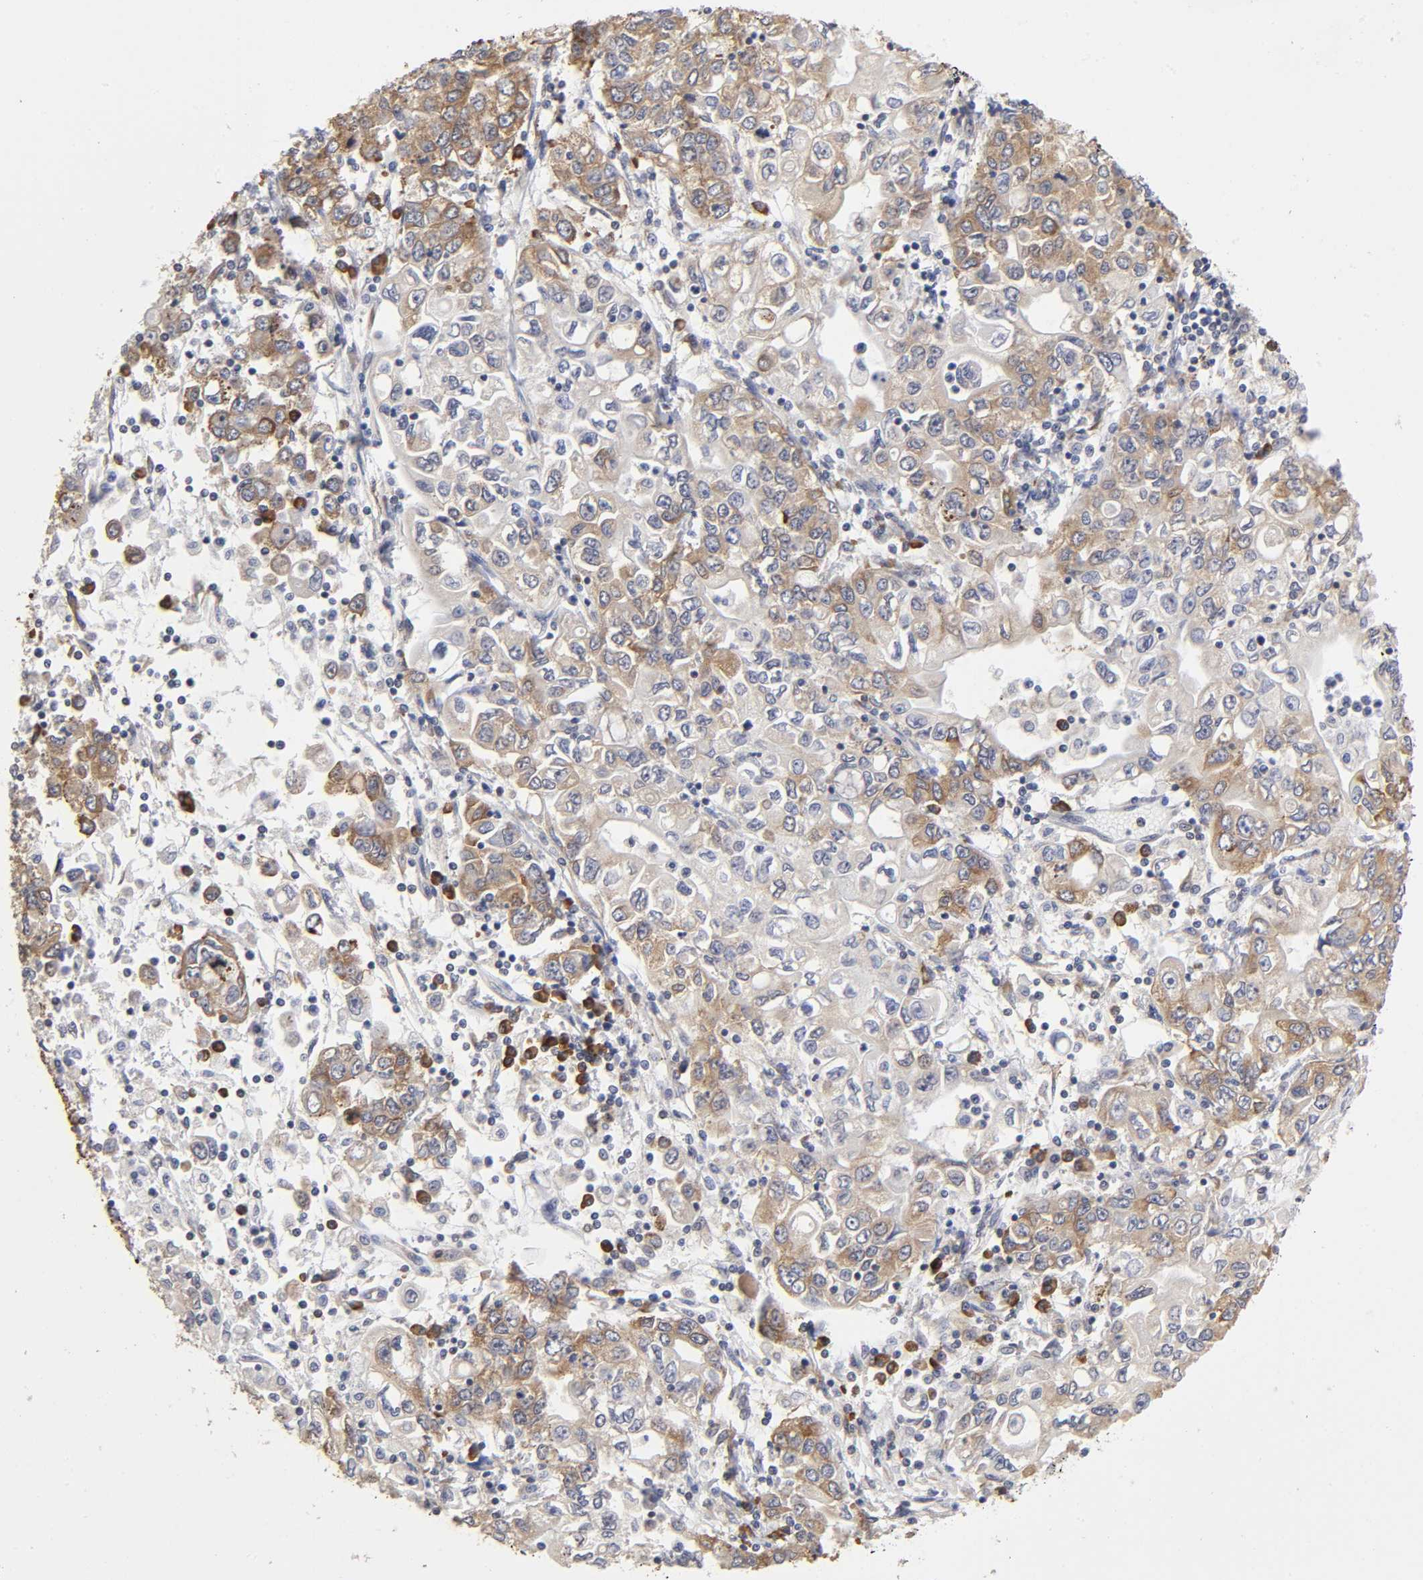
{"staining": {"intensity": "moderate", "quantity": ">75%", "location": "cytoplasmic/membranous"}, "tissue": "stomach cancer", "cell_type": "Tumor cells", "image_type": "cancer", "snomed": [{"axis": "morphology", "description": "Adenocarcinoma, NOS"}, {"axis": "topography", "description": "Stomach, lower"}], "caption": "A photomicrograph of human stomach adenocarcinoma stained for a protein reveals moderate cytoplasmic/membranous brown staining in tumor cells. The protein is stained brown, and the nuclei are stained in blue (DAB (3,3'-diaminobenzidine) IHC with brightfield microscopy, high magnification).", "gene": "RPL14", "patient": {"sex": "female", "age": 72}}